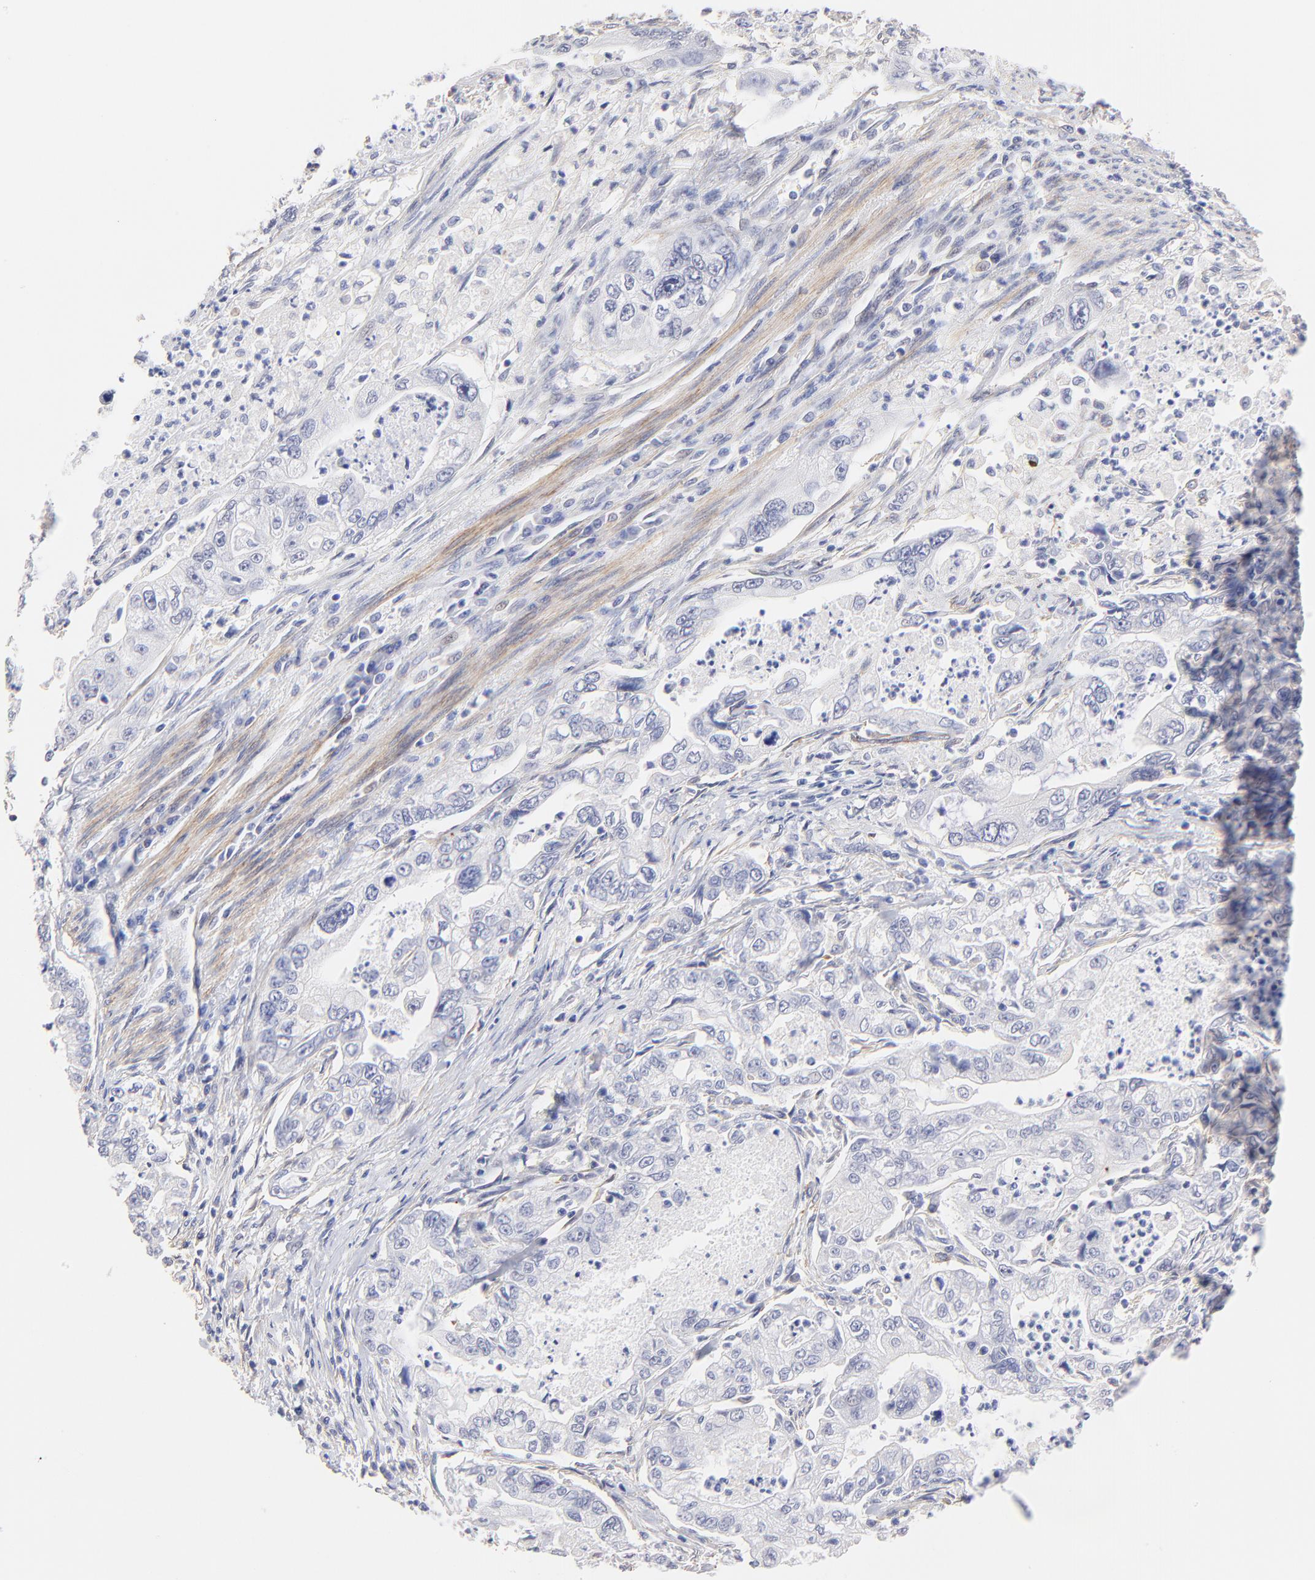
{"staining": {"intensity": "negative", "quantity": "none", "location": "none"}, "tissue": "stomach cancer", "cell_type": "Tumor cells", "image_type": "cancer", "snomed": [{"axis": "morphology", "description": "Adenocarcinoma, NOS"}, {"axis": "topography", "description": "Pancreas"}, {"axis": "topography", "description": "Stomach, upper"}], "caption": "There is no significant expression in tumor cells of stomach adenocarcinoma.", "gene": "ACTRT1", "patient": {"sex": "male", "age": 77}}